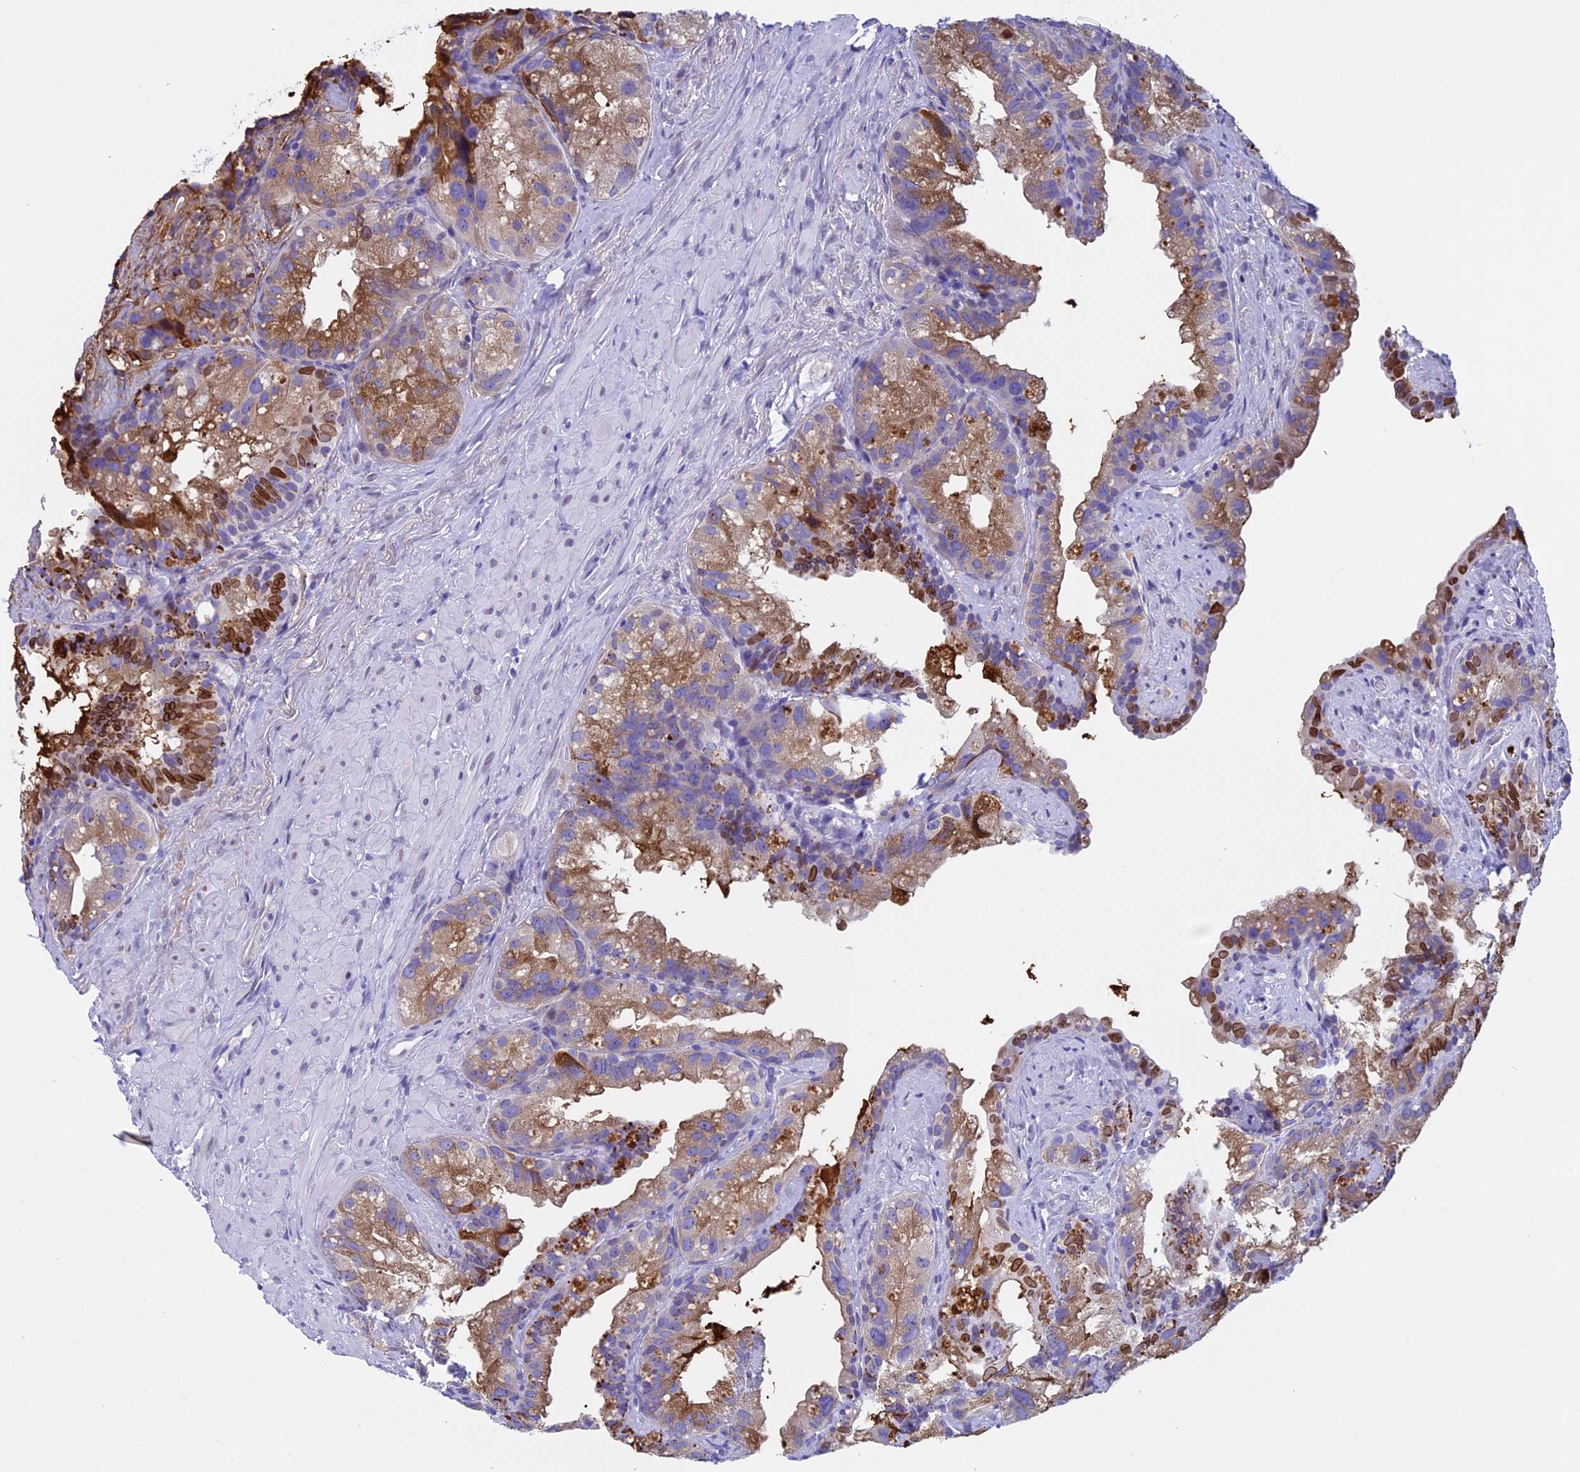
{"staining": {"intensity": "moderate", "quantity": ">75%", "location": "cytoplasmic/membranous,nuclear"}, "tissue": "prostate cancer", "cell_type": "Tumor cells", "image_type": "cancer", "snomed": [{"axis": "morphology", "description": "Normal tissue, NOS"}, {"axis": "morphology", "description": "Adenocarcinoma, Low grade"}, {"axis": "topography", "description": "Prostate"}], "caption": "A micrograph showing moderate cytoplasmic/membranous and nuclear positivity in about >75% of tumor cells in prostate low-grade adenocarcinoma, as visualized by brown immunohistochemical staining.", "gene": "FAM169A", "patient": {"sex": "male", "age": 72}}